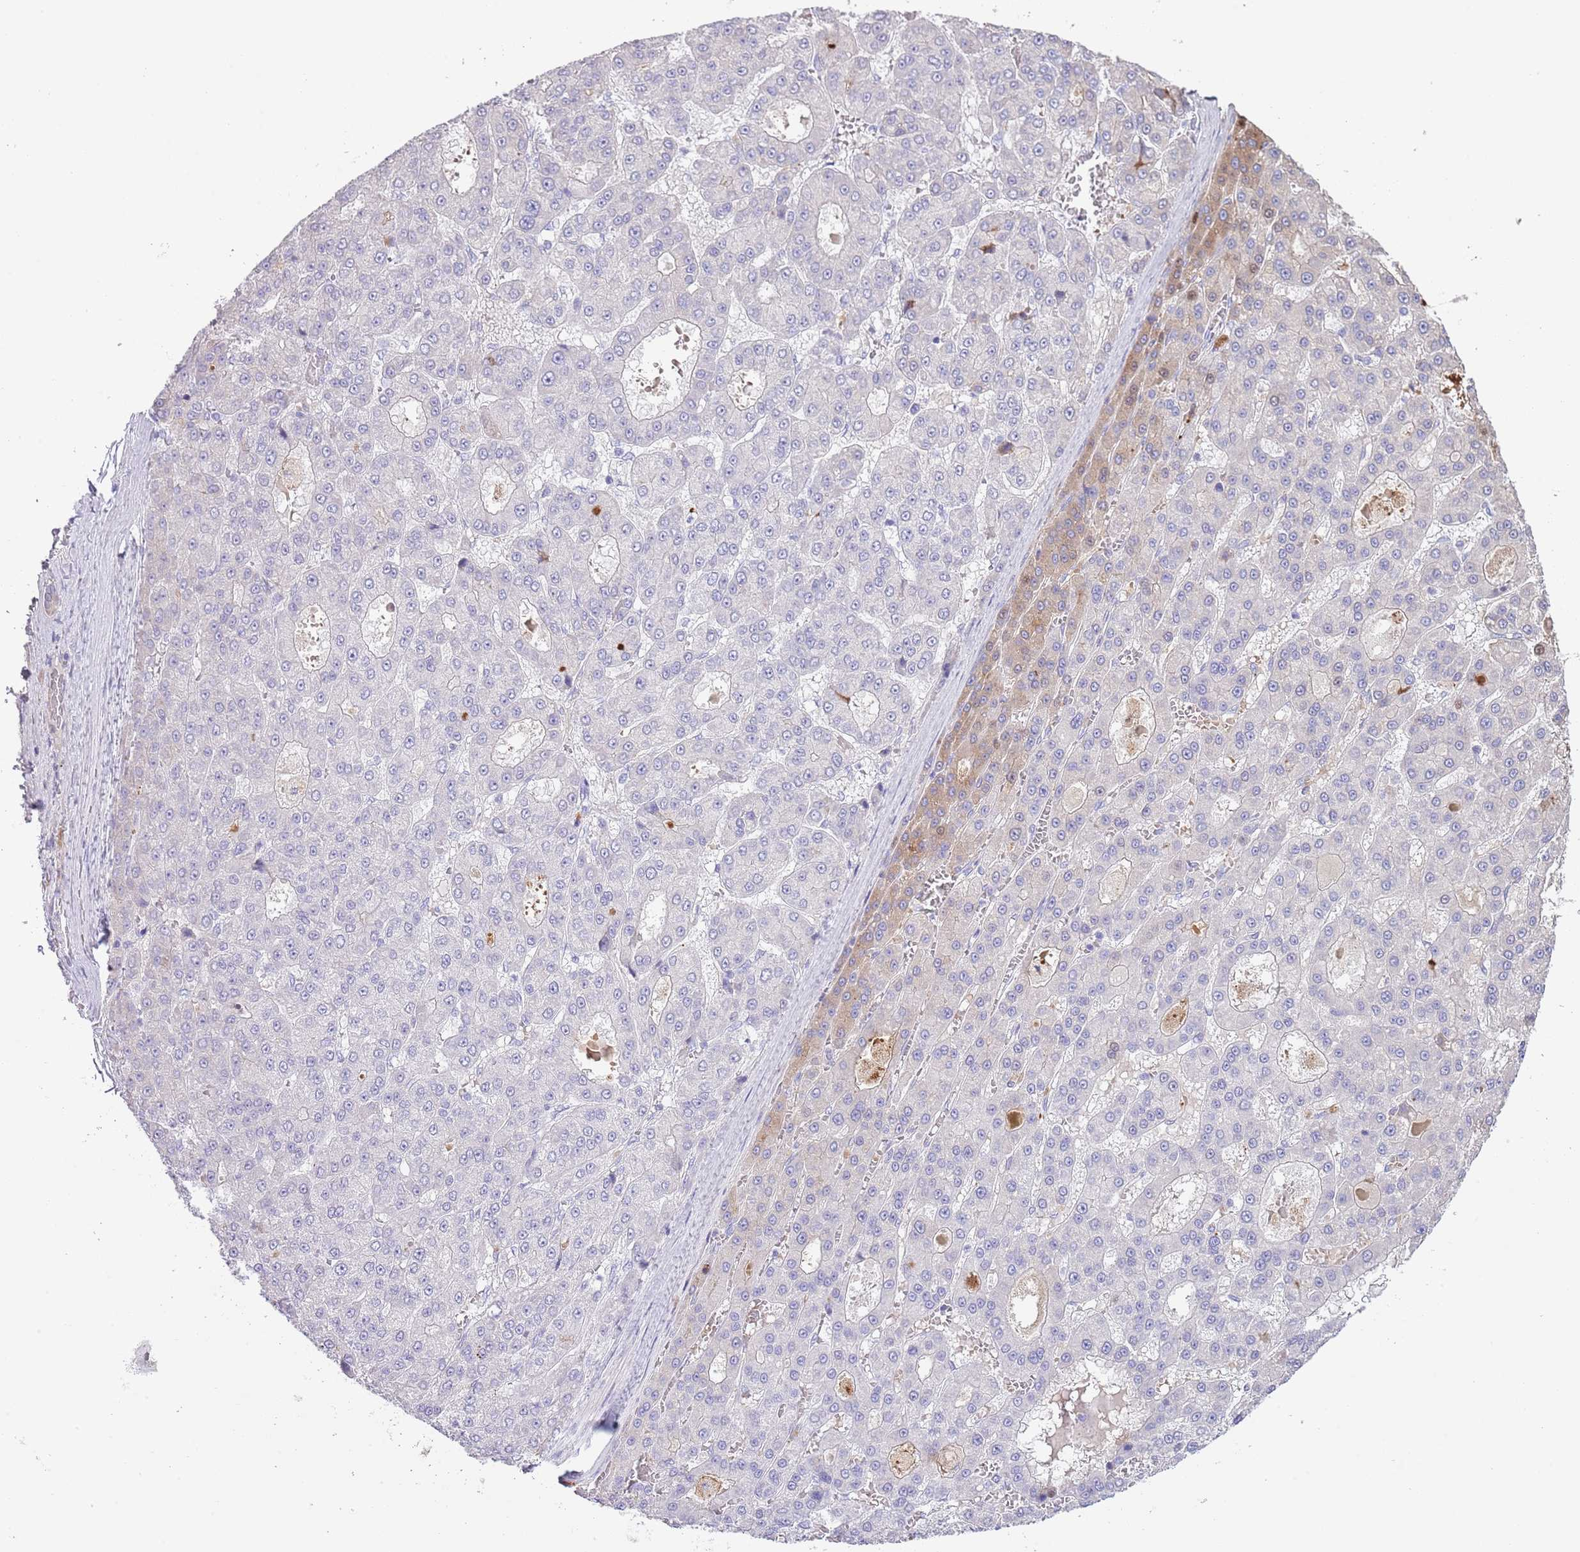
{"staining": {"intensity": "weak", "quantity": "25%-75%", "location": "cytoplasmic/membranous"}, "tissue": "liver cancer", "cell_type": "Tumor cells", "image_type": "cancer", "snomed": [{"axis": "morphology", "description": "Carcinoma, Hepatocellular, NOS"}, {"axis": "topography", "description": "Liver"}], "caption": "A photomicrograph of human liver cancer stained for a protein demonstrates weak cytoplasmic/membranous brown staining in tumor cells.", "gene": "ABHD17C", "patient": {"sex": "male", "age": 70}}